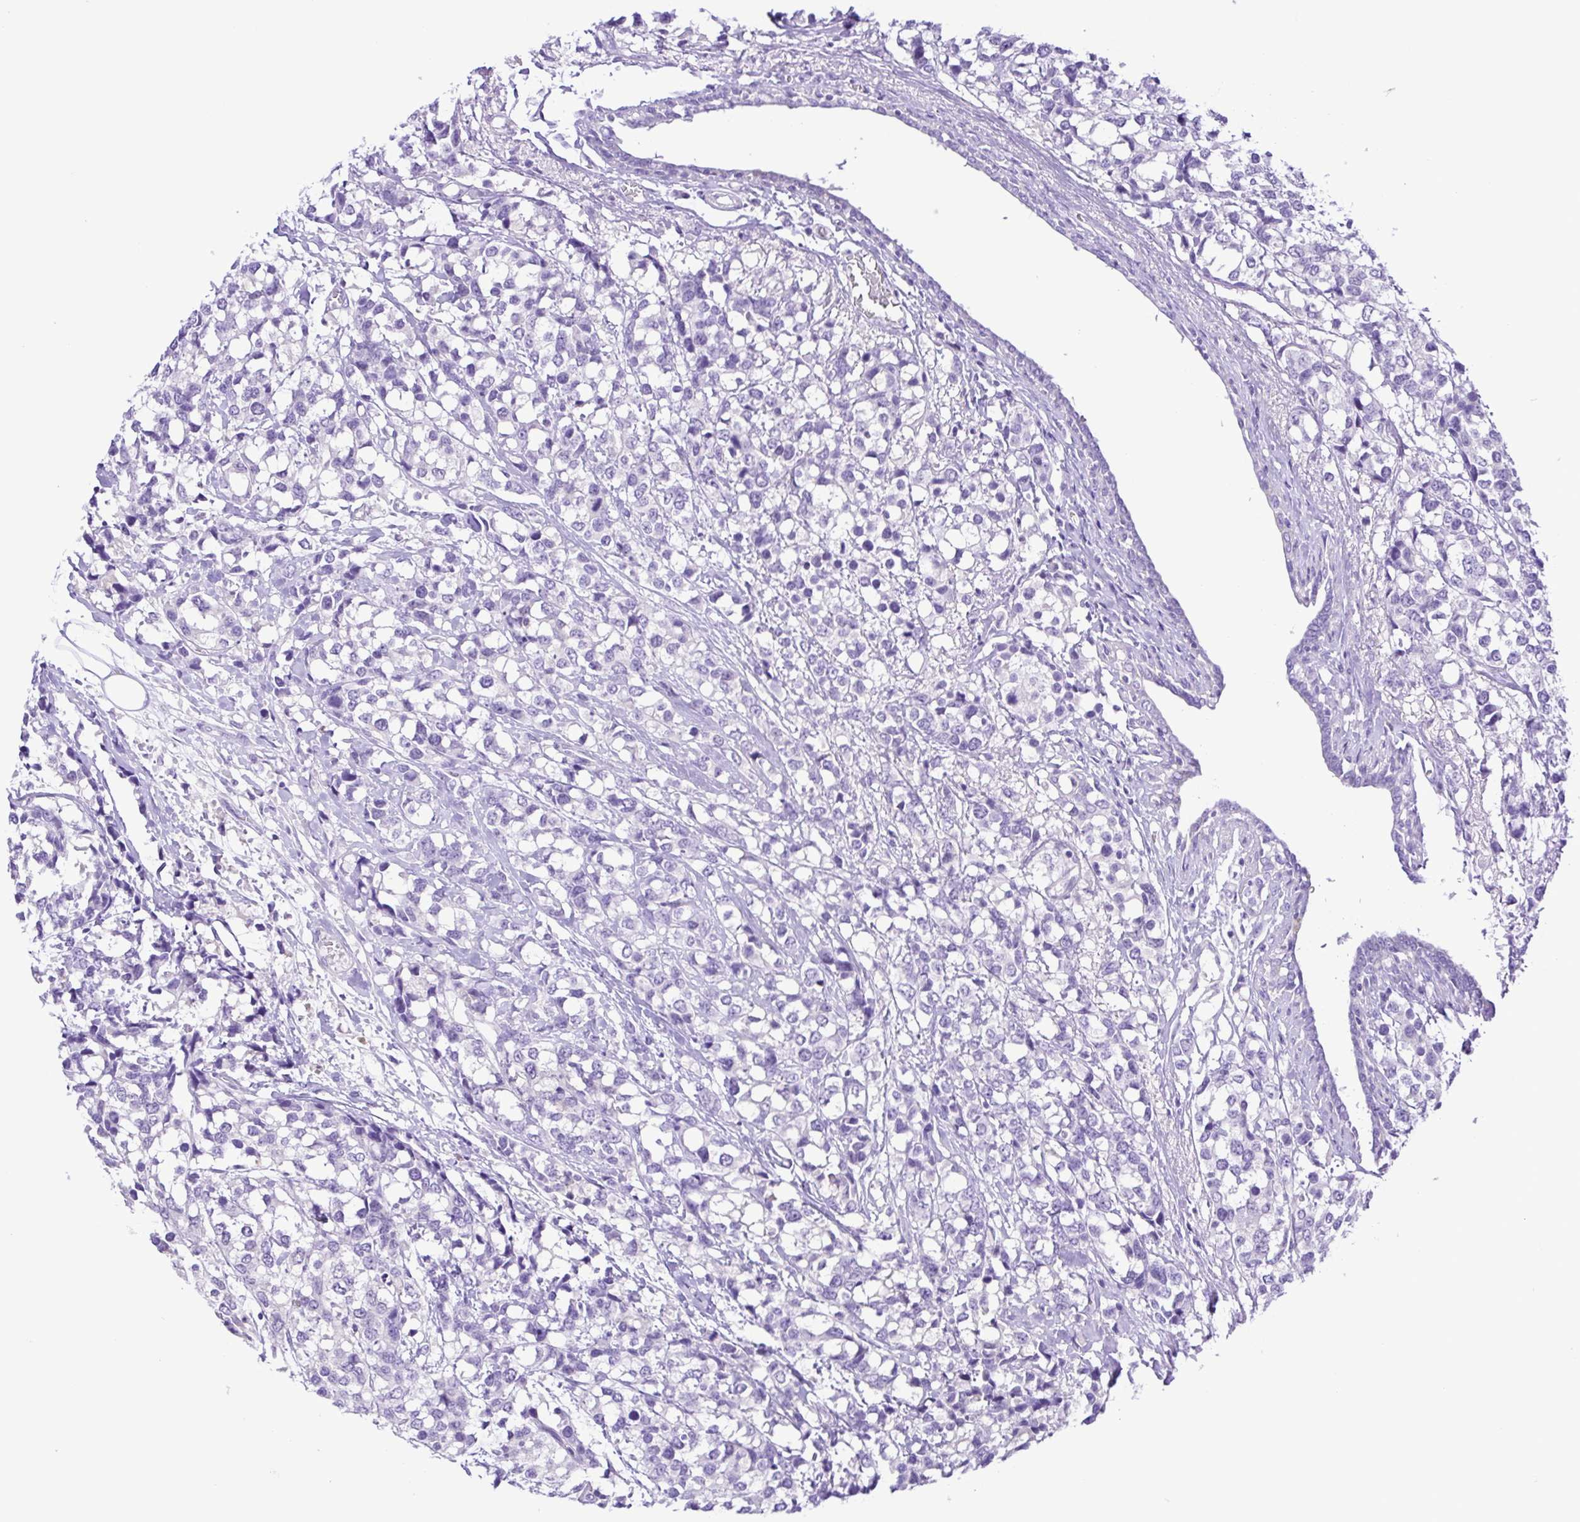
{"staining": {"intensity": "negative", "quantity": "none", "location": "none"}, "tissue": "breast cancer", "cell_type": "Tumor cells", "image_type": "cancer", "snomed": [{"axis": "morphology", "description": "Lobular carcinoma"}, {"axis": "topography", "description": "Breast"}], "caption": "This is an immunohistochemistry (IHC) micrograph of breast cancer. There is no positivity in tumor cells.", "gene": "SYT1", "patient": {"sex": "female", "age": 59}}